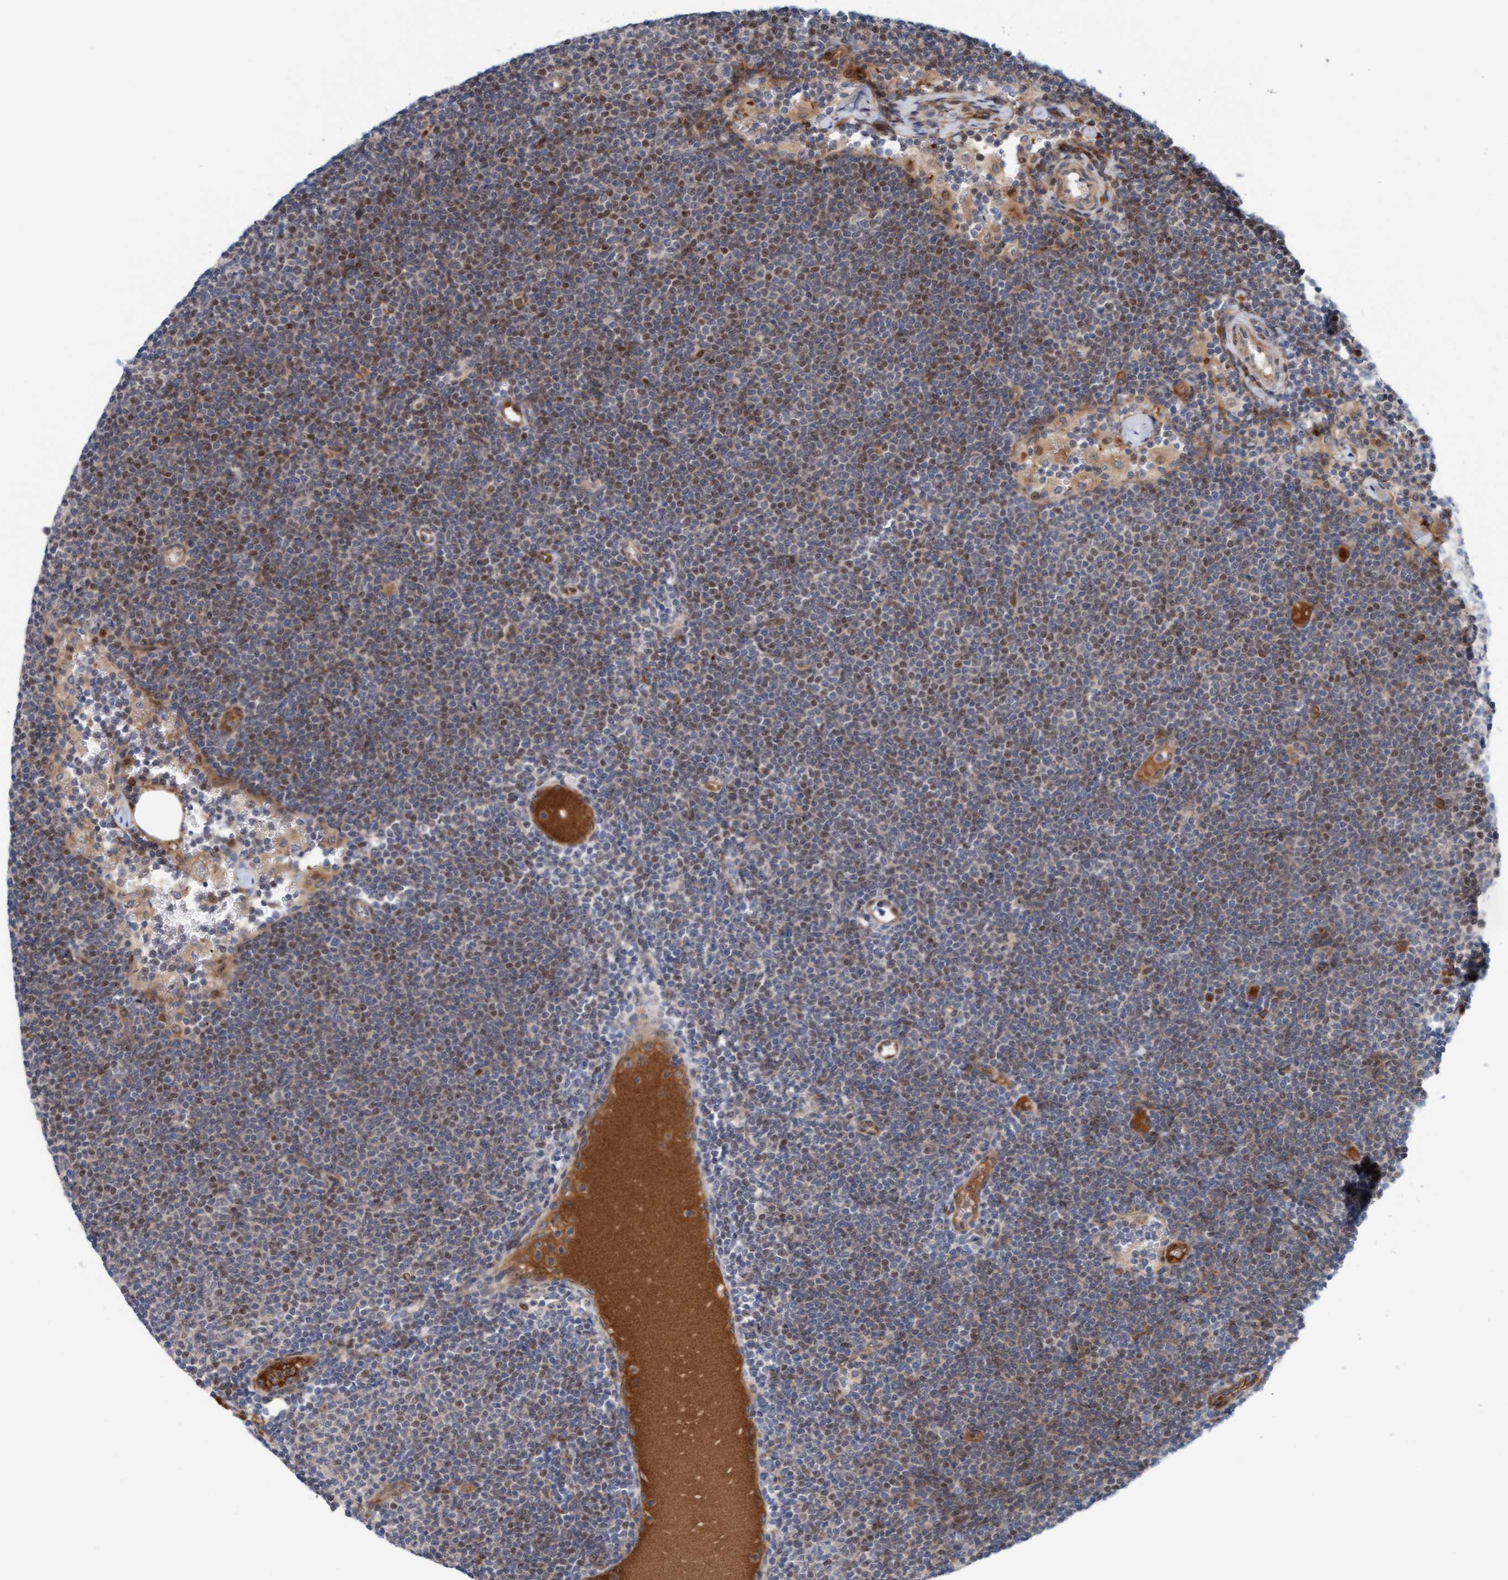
{"staining": {"intensity": "moderate", "quantity": "25%-75%", "location": "nuclear"}, "tissue": "lymphoma", "cell_type": "Tumor cells", "image_type": "cancer", "snomed": [{"axis": "morphology", "description": "Malignant lymphoma, non-Hodgkin's type, Low grade"}, {"axis": "topography", "description": "Lymph node"}], "caption": "Protein expression analysis of human low-grade malignant lymphoma, non-Hodgkin's type reveals moderate nuclear staining in approximately 25%-75% of tumor cells.", "gene": "EIF4EBP1", "patient": {"sex": "female", "age": 53}}